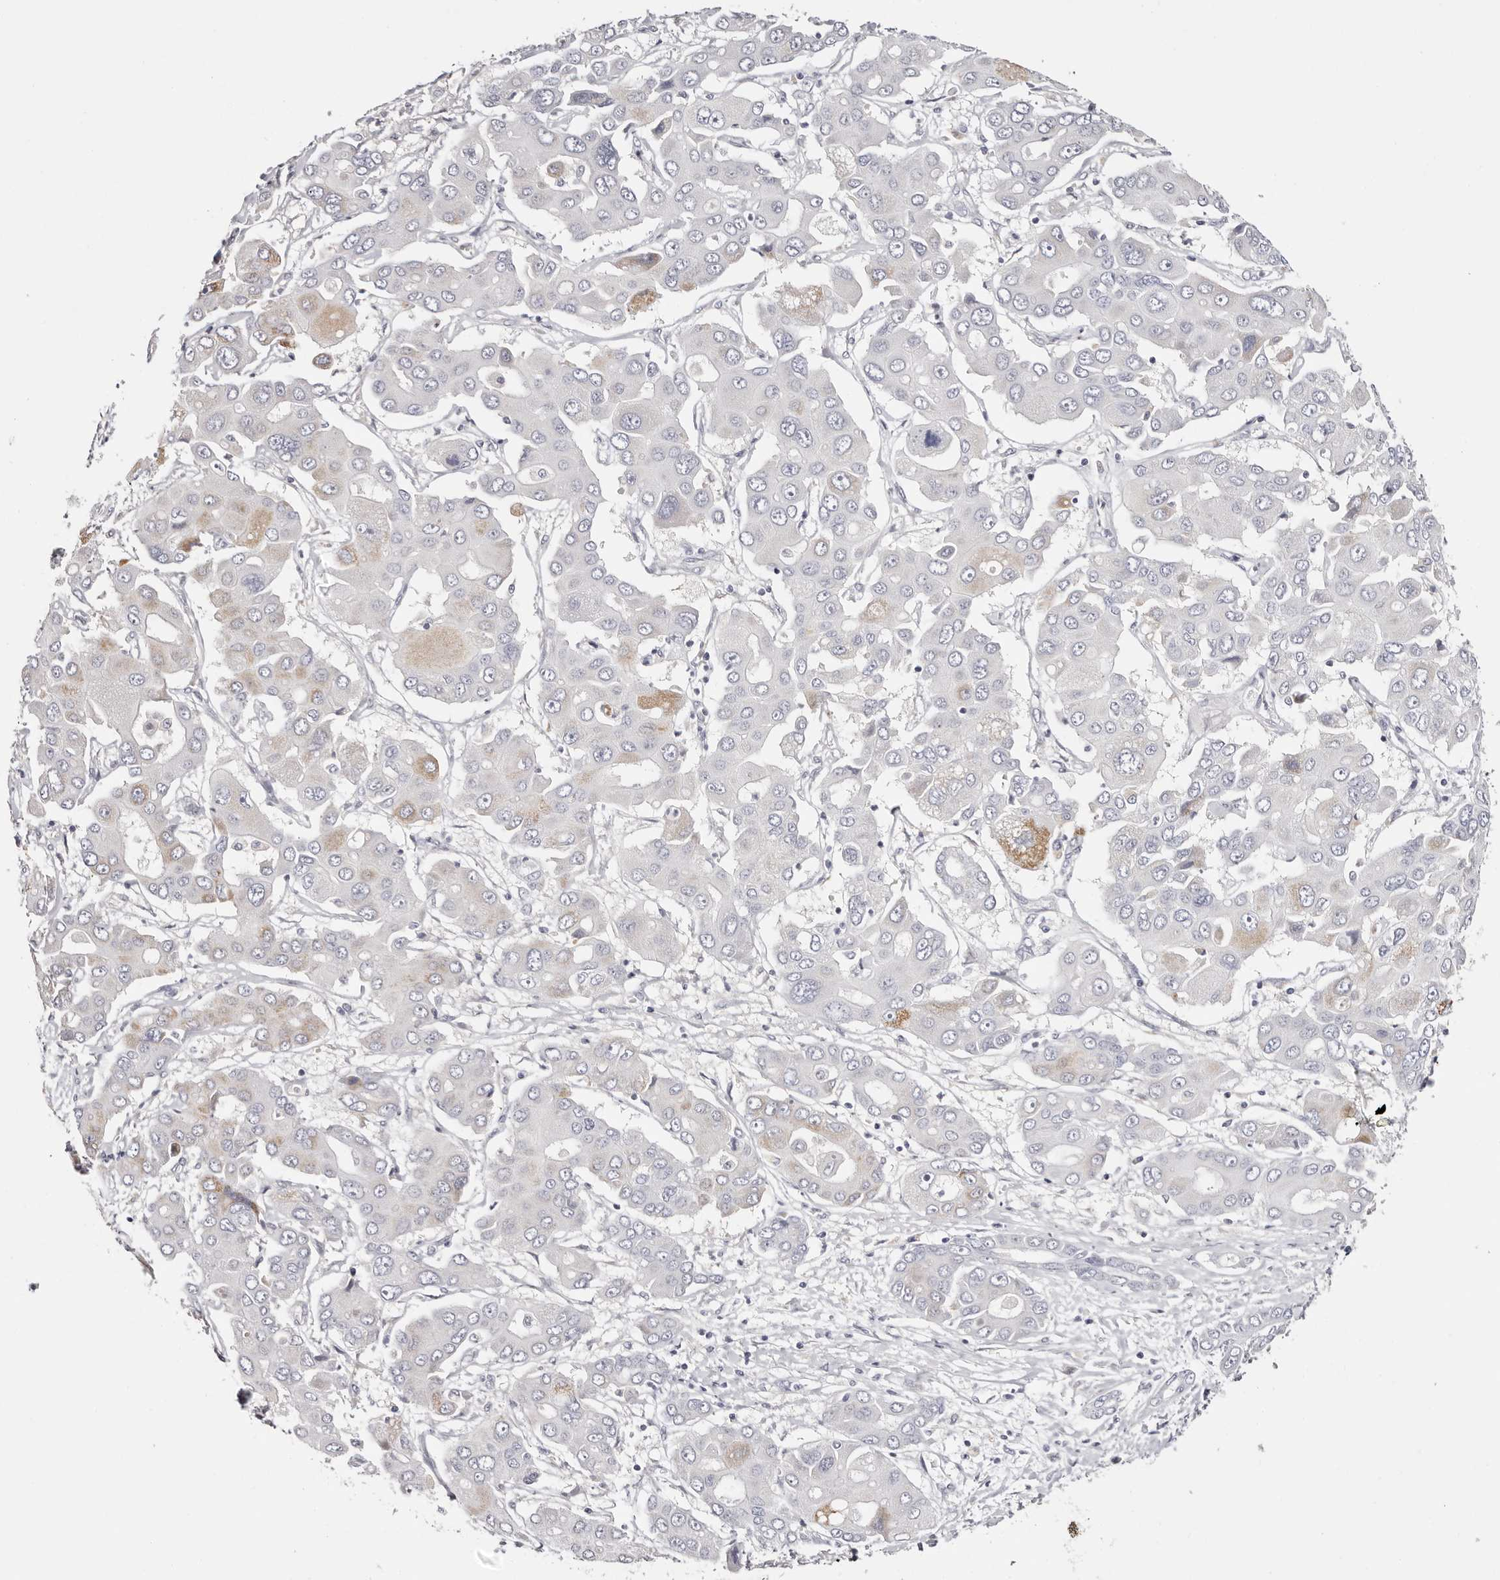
{"staining": {"intensity": "moderate", "quantity": "<25%", "location": "cytoplasmic/membranous"}, "tissue": "liver cancer", "cell_type": "Tumor cells", "image_type": "cancer", "snomed": [{"axis": "morphology", "description": "Cholangiocarcinoma"}, {"axis": "topography", "description": "Liver"}], "caption": "Protein expression analysis of liver cancer (cholangiocarcinoma) displays moderate cytoplasmic/membranous positivity in approximately <25% of tumor cells.", "gene": "ROM1", "patient": {"sex": "male", "age": 67}}